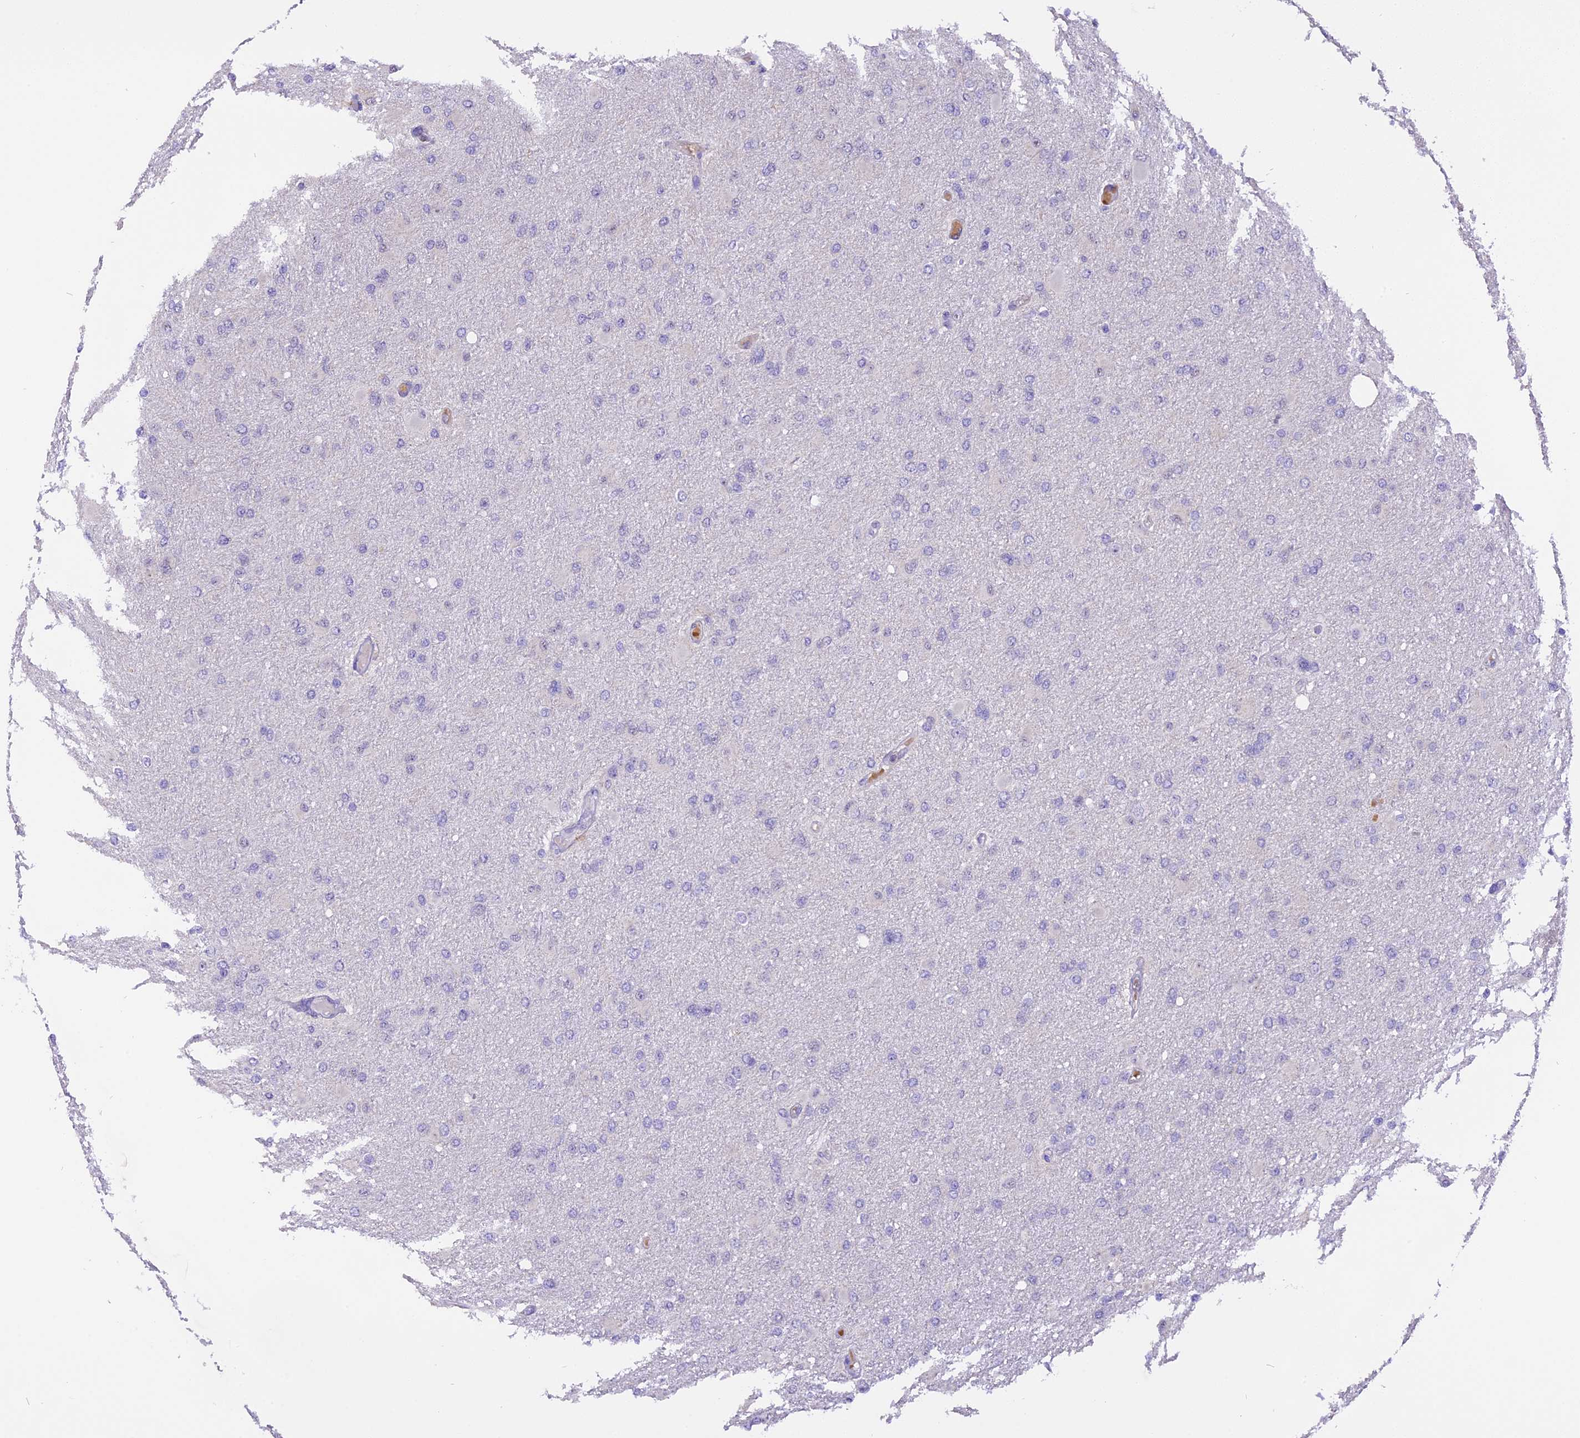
{"staining": {"intensity": "negative", "quantity": "none", "location": "none"}, "tissue": "glioma", "cell_type": "Tumor cells", "image_type": "cancer", "snomed": [{"axis": "morphology", "description": "Glioma, malignant, High grade"}, {"axis": "topography", "description": "Cerebral cortex"}], "caption": "High magnification brightfield microscopy of malignant high-grade glioma stained with DAB (3,3'-diaminobenzidine) (brown) and counterstained with hematoxylin (blue): tumor cells show no significant positivity.", "gene": "AHSP", "patient": {"sex": "female", "age": 36}}